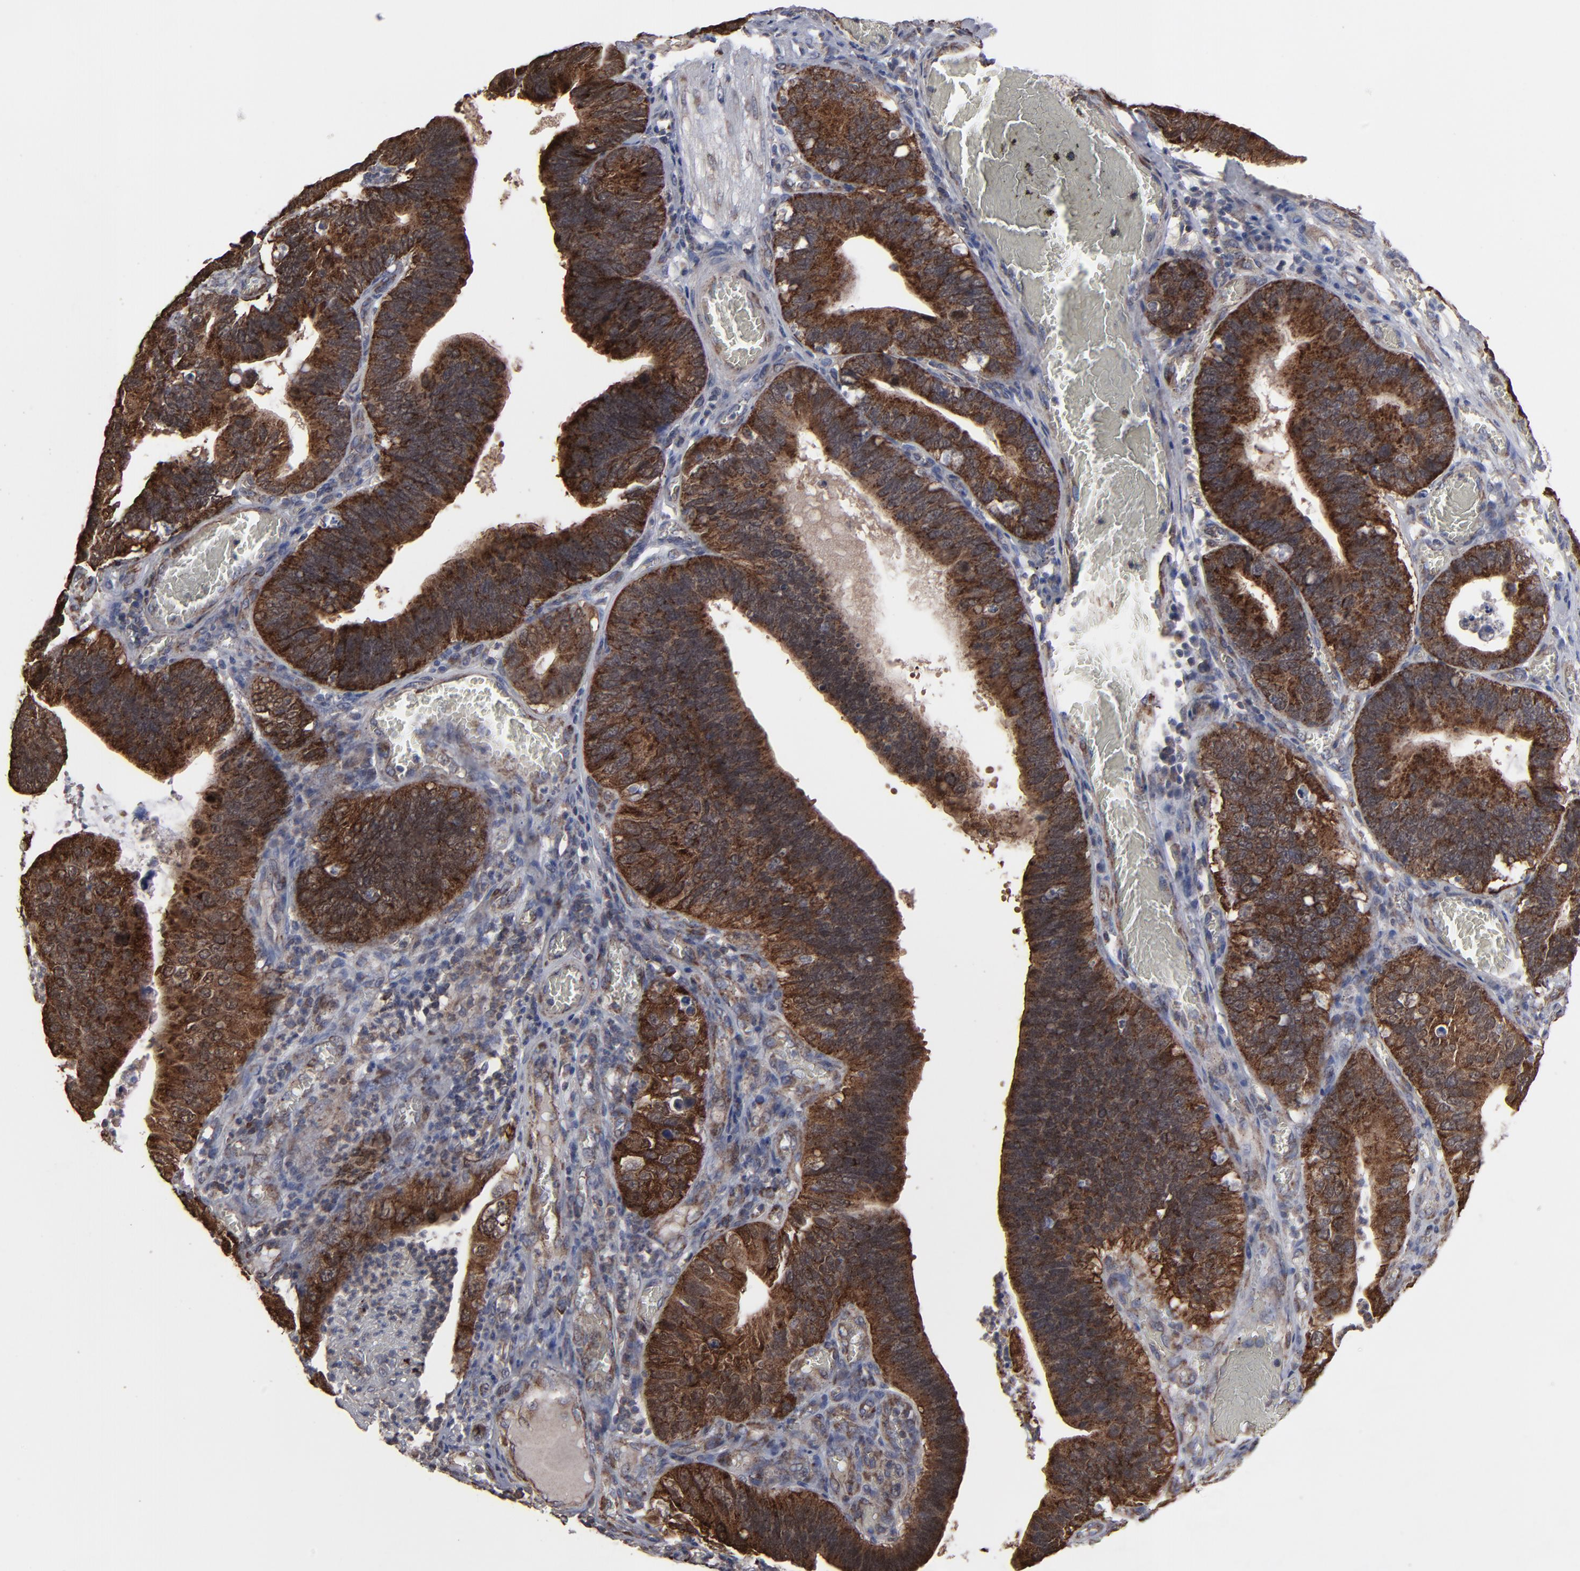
{"staining": {"intensity": "strong", "quantity": ">75%", "location": "cytoplasmic/membranous"}, "tissue": "stomach cancer", "cell_type": "Tumor cells", "image_type": "cancer", "snomed": [{"axis": "morphology", "description": "Adenocarcinoma, NOS"}, {"axis": "topography", "description": "Stomach"}, {"axis": "topography", "description": "Gastric cardia"}], "caption": "Strong cytoplasmic/membranous protein expression is present in approximately >75% of tumor cells in adenocarcinoma (stomach). (Brightfield microscopy of DAB IHC at high magnification).", "gene": "KIAA2026", "patient": {"sex": "male", "age": 59}}